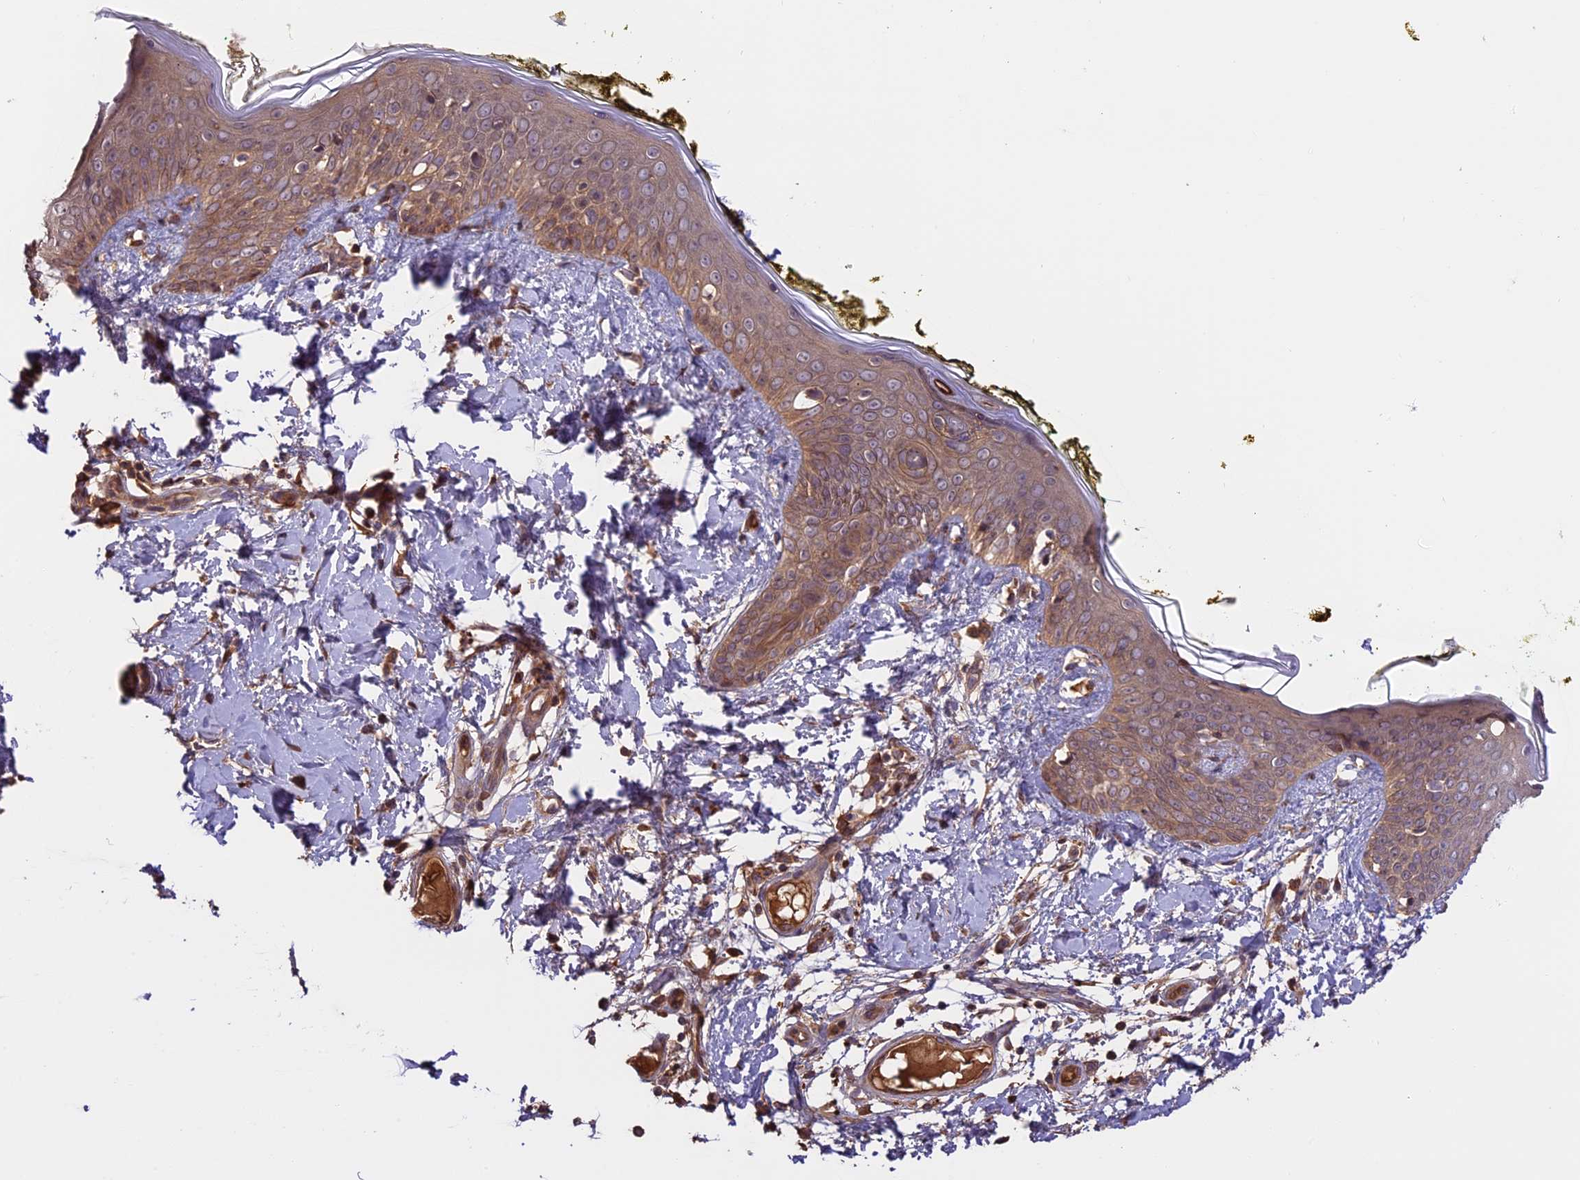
{"staining": {"intensity": "moderate", "quantity": ">75%", "location": "cytoplasmic/membranous"}, "tissue": "skin", "cell_type": "Fibroblasts", "image_type": "normal", "snomed": [{"axis": "morphology", "description": "Normal tissue, NOS"}, {"axis": "topography", "description": "Skin"}], "caption": "Unremarkable skin reveals moderate cytoplasmic/membranous expression in about >75% of fibroblasts, visualized by immunohistochemistry.", "gene": "SETD6", "patient": {"sex": "female", "age": 34}}